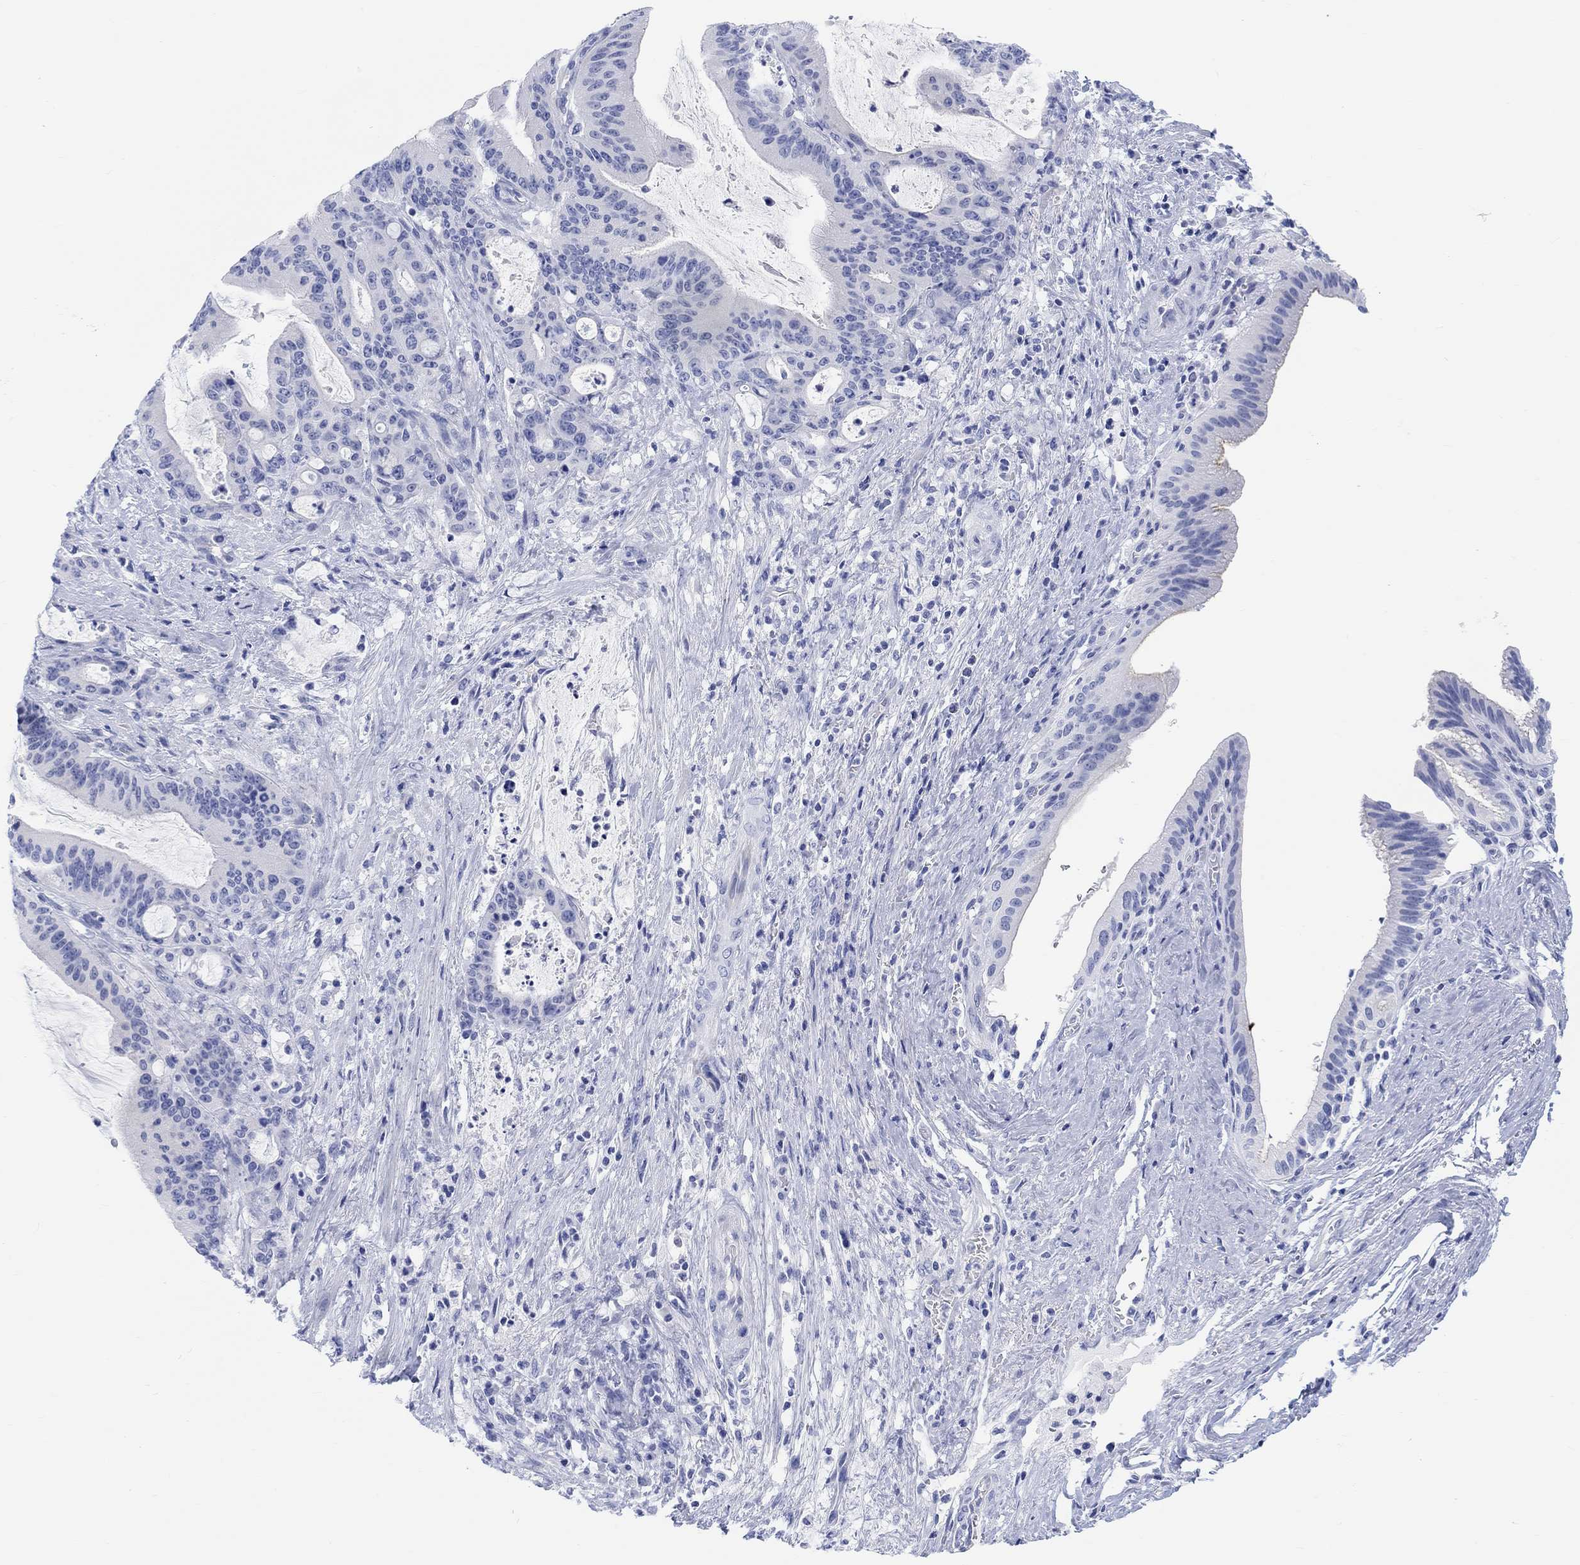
{"staining": {"intensity": "negative", "quantity": "none", "location": "none"}, "tissue": "liver cancer", "cell_type": "Tumor cells", "image_type": "cancer", "snomed": [{"axis": "morphology", "description": "Cholangiocarcinoma"}, {"axis": "topography", "description": "Liver"}], "caption": "The IHC photomicrograph has no significant staining in tumor cells of liver cancer (cholangiocarcinoma) tissue. (IHC, brightfield microscopy, high magnification).", "gene": "XIRP2", "patient": {"sex": "female", "age": 73}}